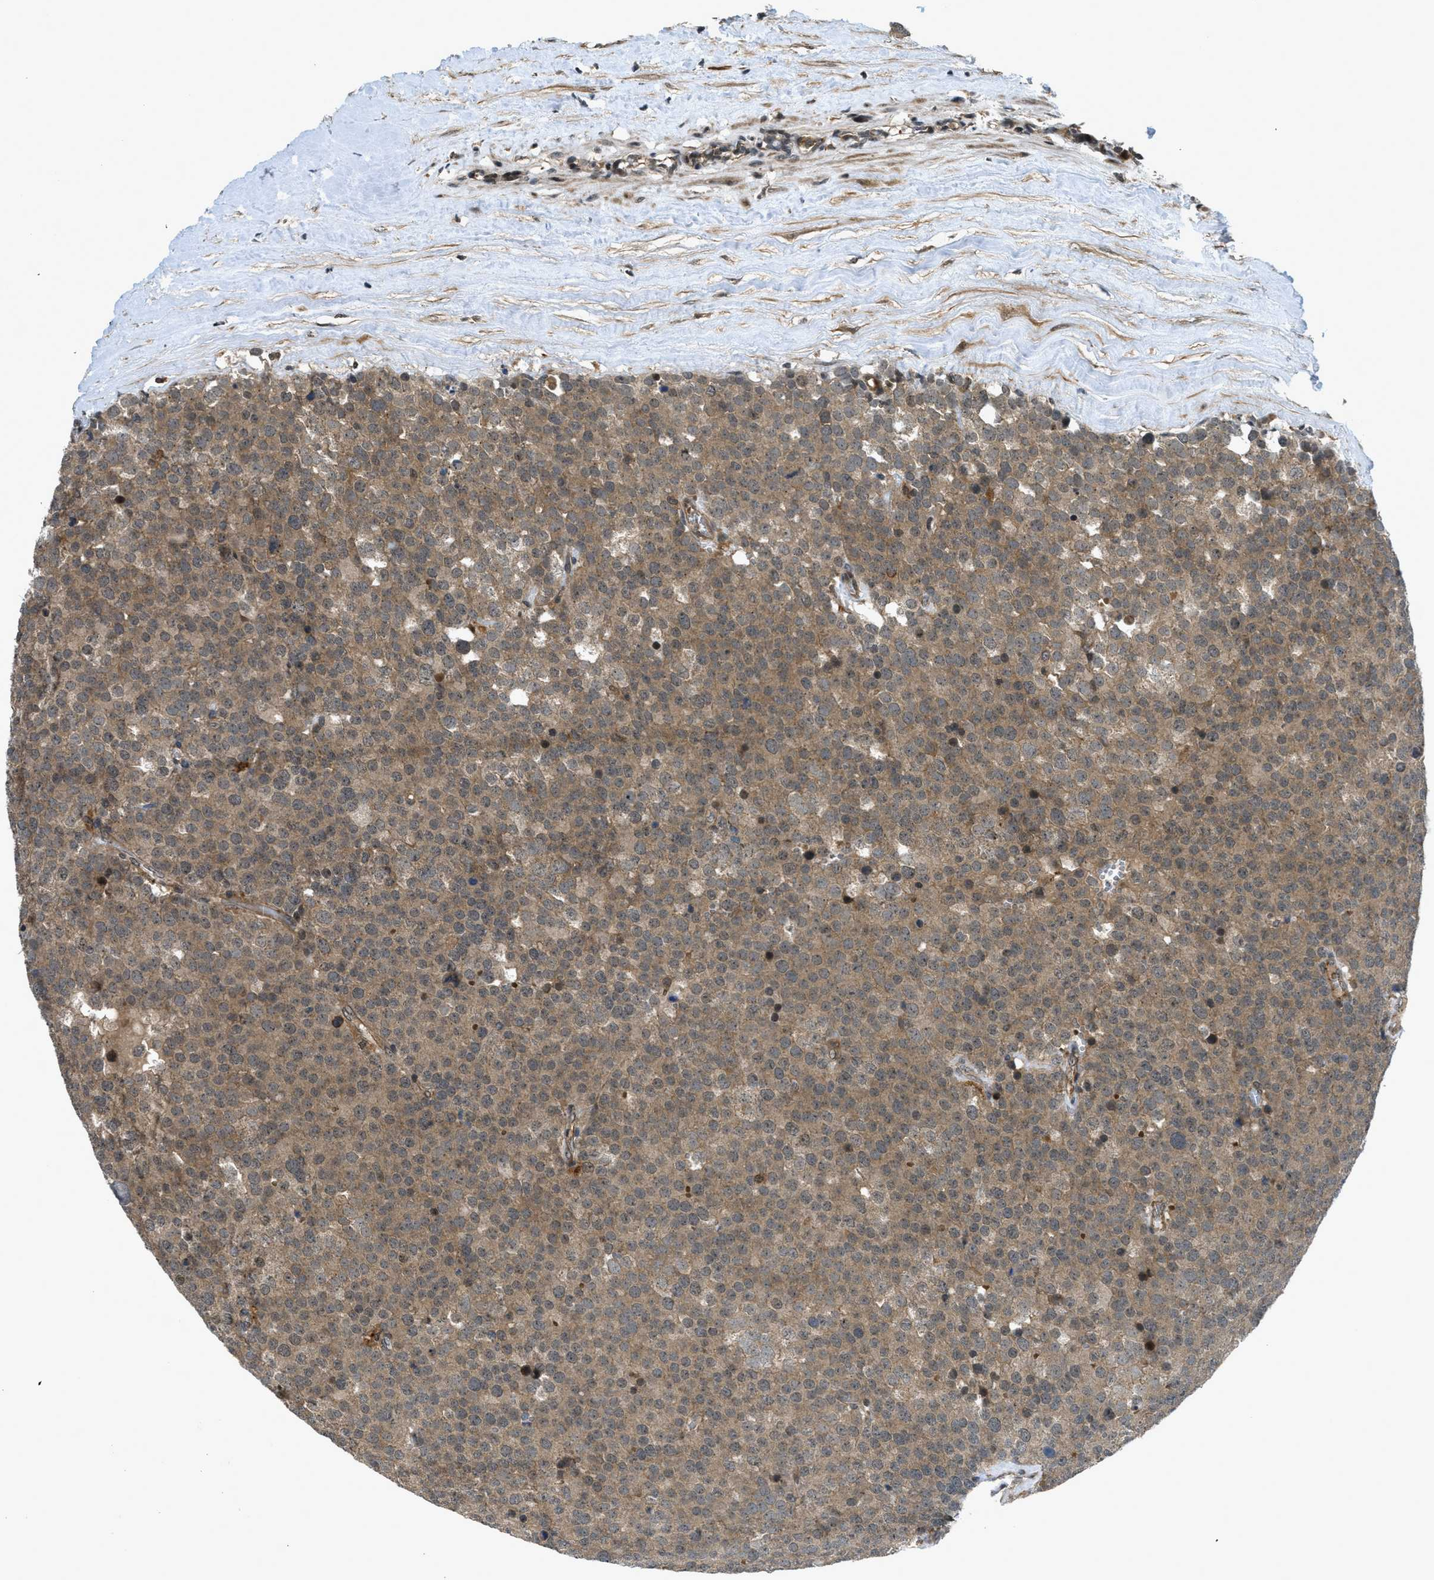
{"staining": {"intensity": "moderate", "quantity": ">75%", "location": "cytoplasmic/membranous"}, "tissue": "testis cancer", "cell_type": "Tumor cells", "image_type": "cancer", "snomed": [{"axis": "morphology", "description": "Normal tissue, NOS"}, {"axis": "morphology", "description": "Seminoma, NOS"}, {"axis": "topography", "description": "Testis"}], "caption": "Immunohistochemical staining of human seminoma (testis) displays moderate cytoplasmic/membranous protein positivity in about >75% of tumor cells.", "gene": "DNAJC28", "patient": {"sex": "male", "age": 71}}